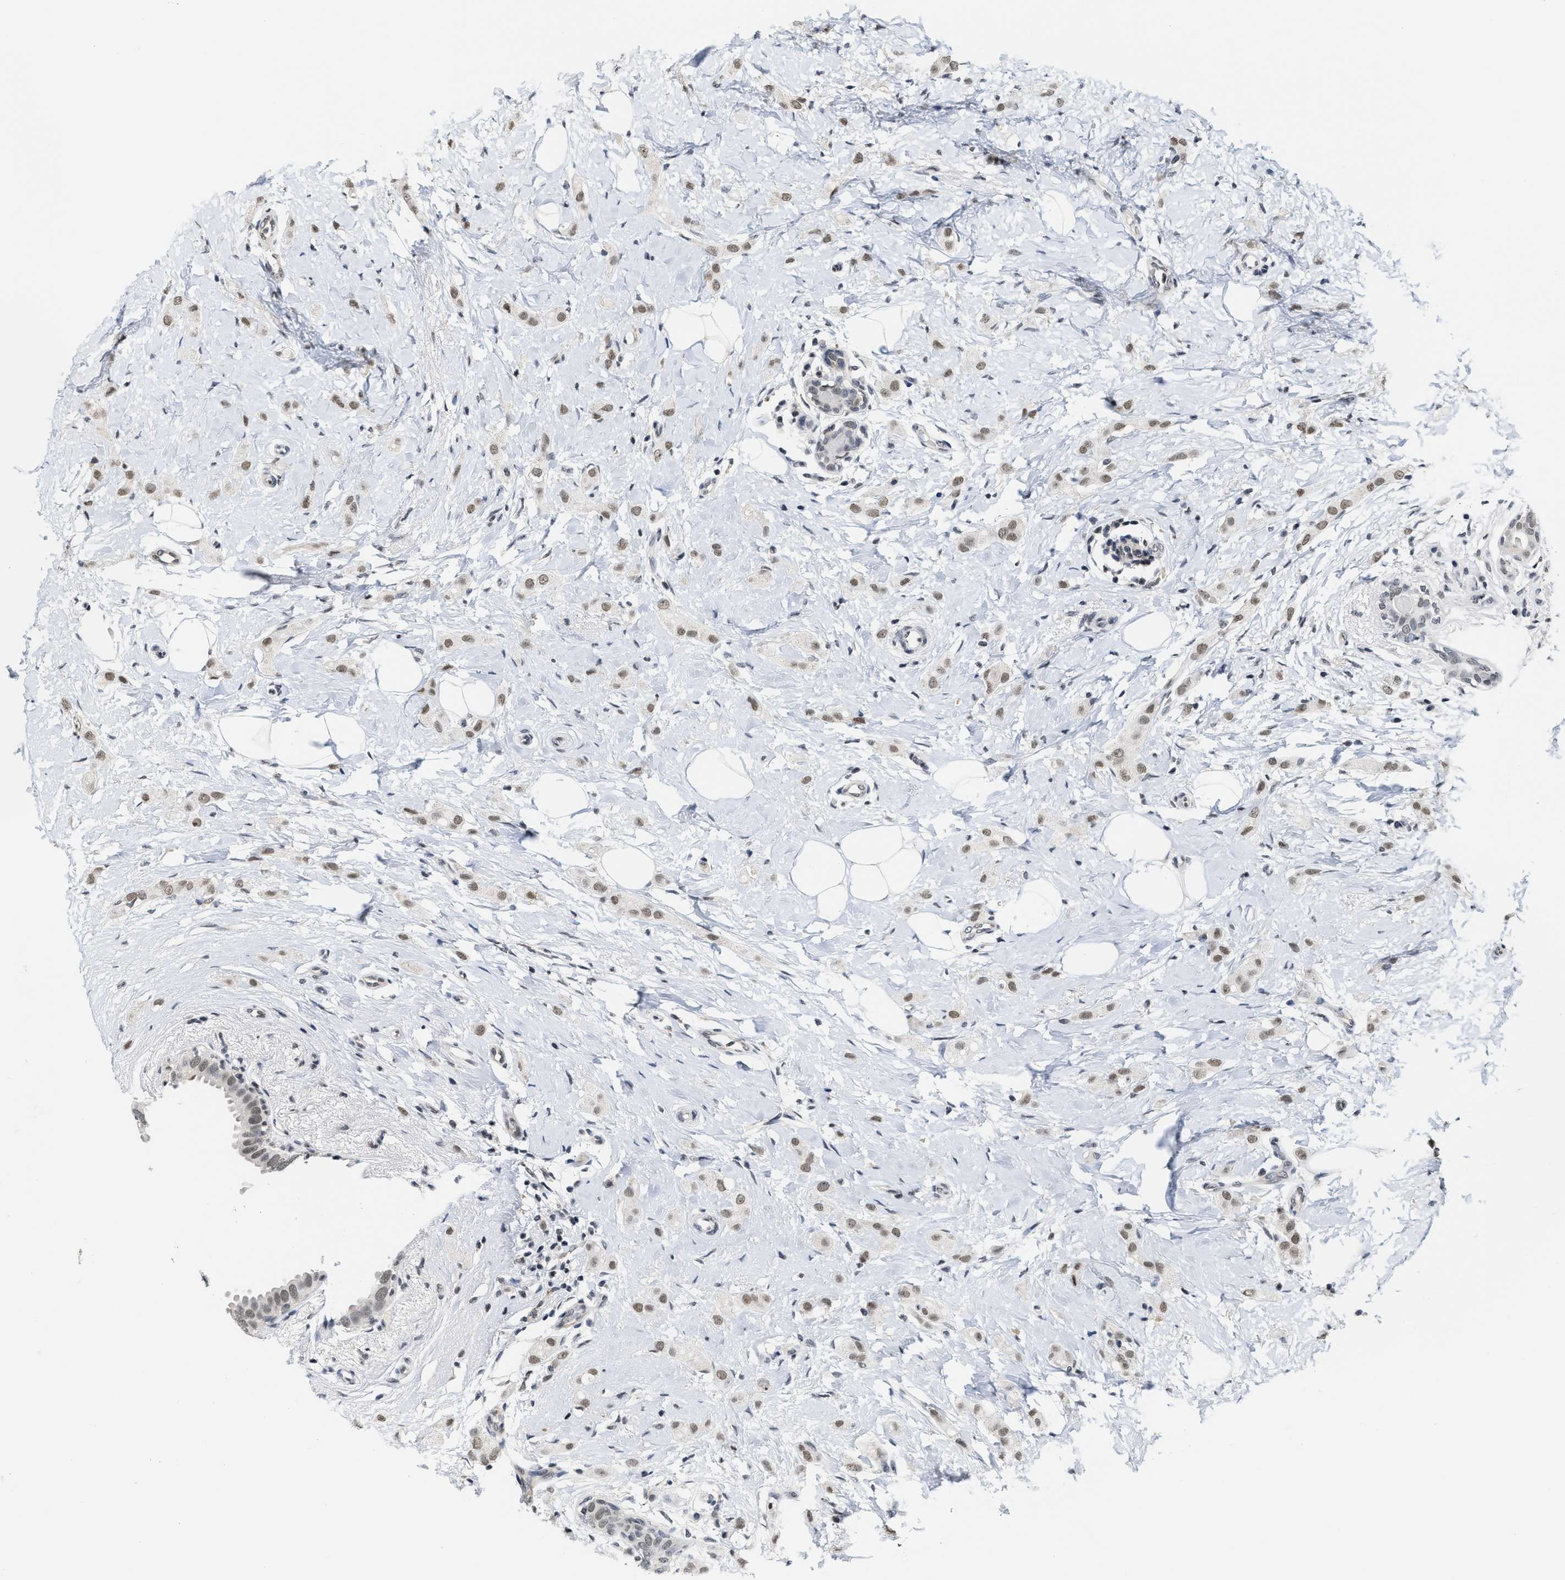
{"staining": {"intensity": "weak", "quantity": ">75%", "location": "nuclear"}, "tissue": "breast cancer", "cell_type": "Tumor cells", "image_type": "cancer", "snomed": [{"axis": "morphology", "description": "Lobular carcinoma"}, {"axis": "topography", "description": "Breast"}], "caption": "Breast lobular carcinoma stained with DAB immunohistochemistry (IHC) reveals low levels of weak nuclear positivity in approximately >75% of tumor cells. Using DAB (3,3'-diaminobenzidine) (brown) and hematoxylin (blue) stains, captured at high magnification using brightfield microscopy.", "gene": "ANKRD6", "patient": {"sex": "female", "age": 55}}